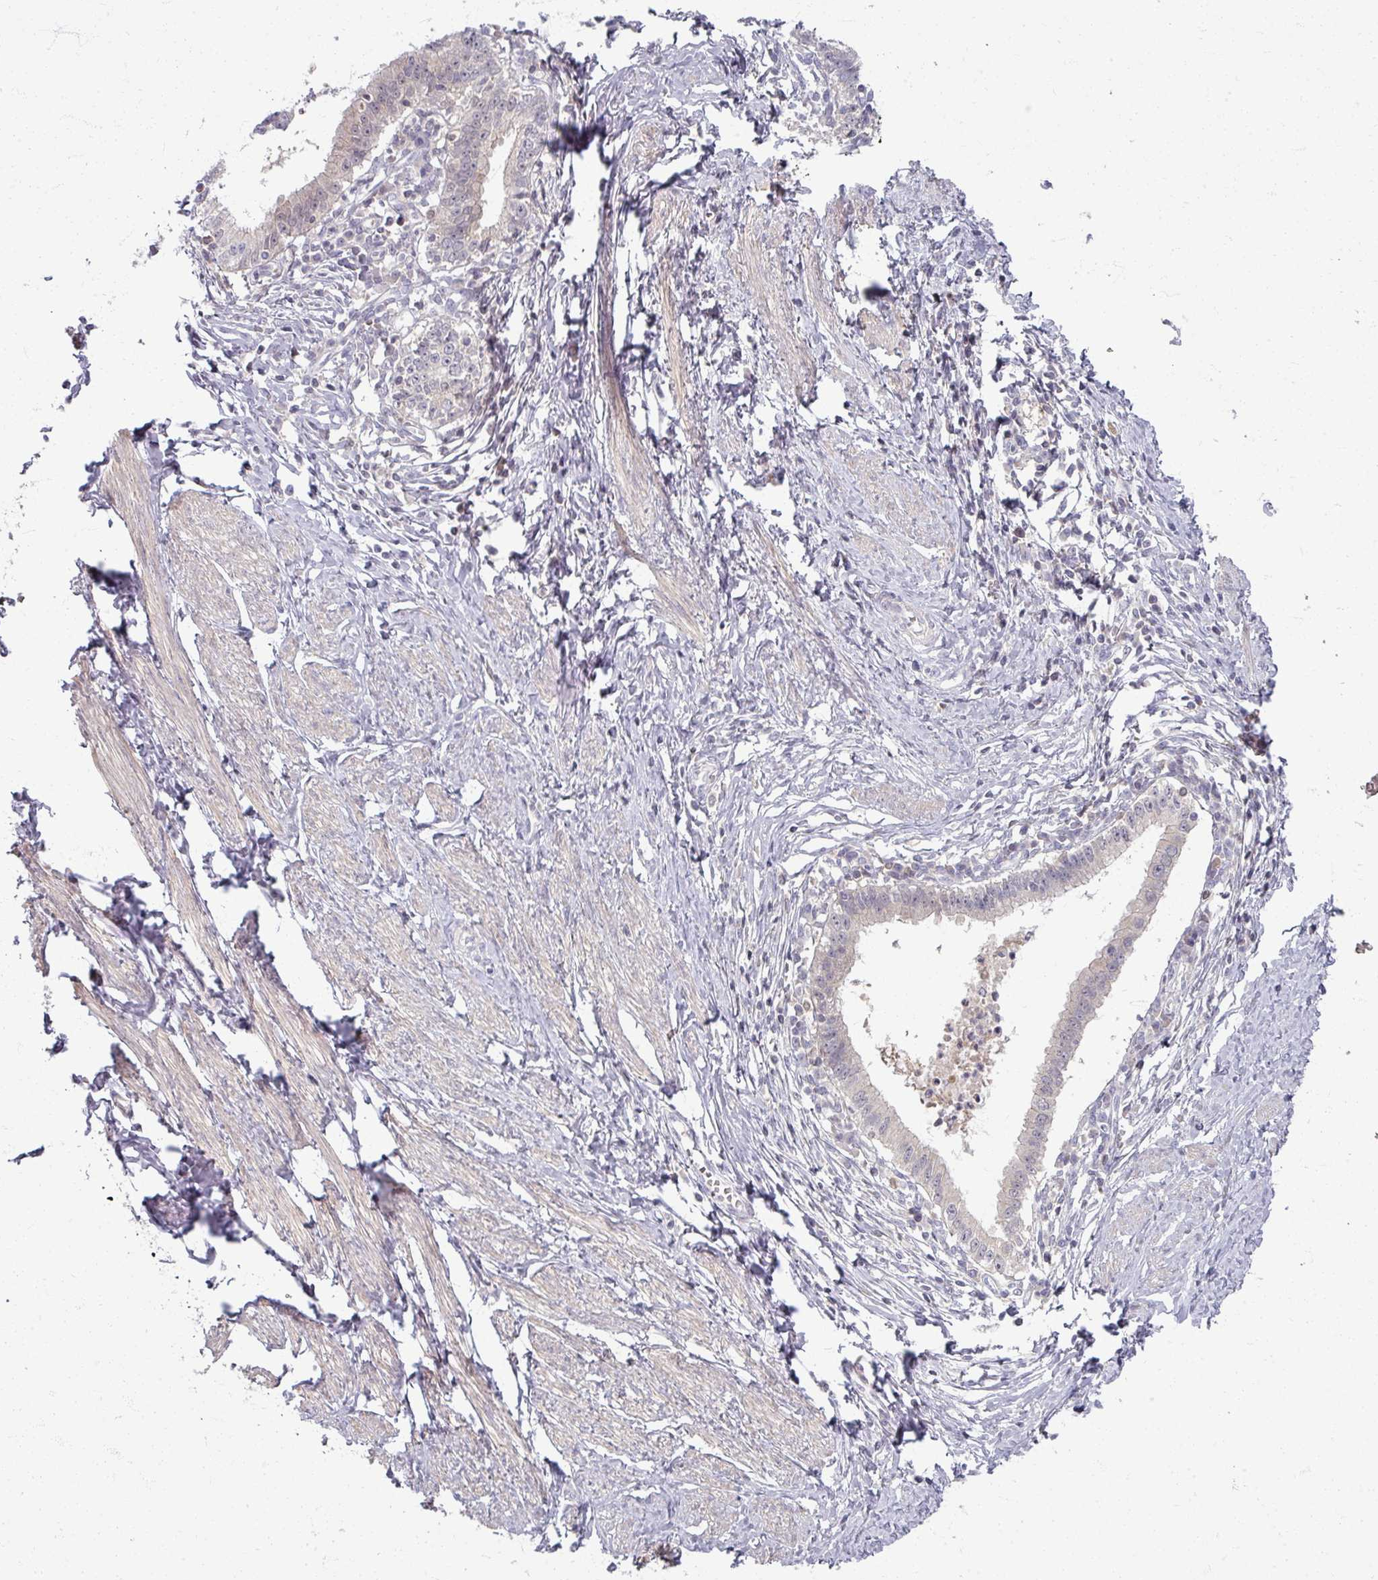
{"staining": {"intensity": "negative", "quantity": "none", "location": "none"}, "tissue": "cervical cancer", "cell_type": "Tumor cells", "image_type": "cancer", "snomed": [{"axis": "morphology", "description": "Adenocarcinoma, NOS"}, {"axis": "topography", "description": "Cervix"}], "caption": "Micrograph shows no significant protein positivity in tumor cells of cervical adenocarcinoma.", "gene": "TTLL7", "patient": {"sex": "female", "age": 36}}